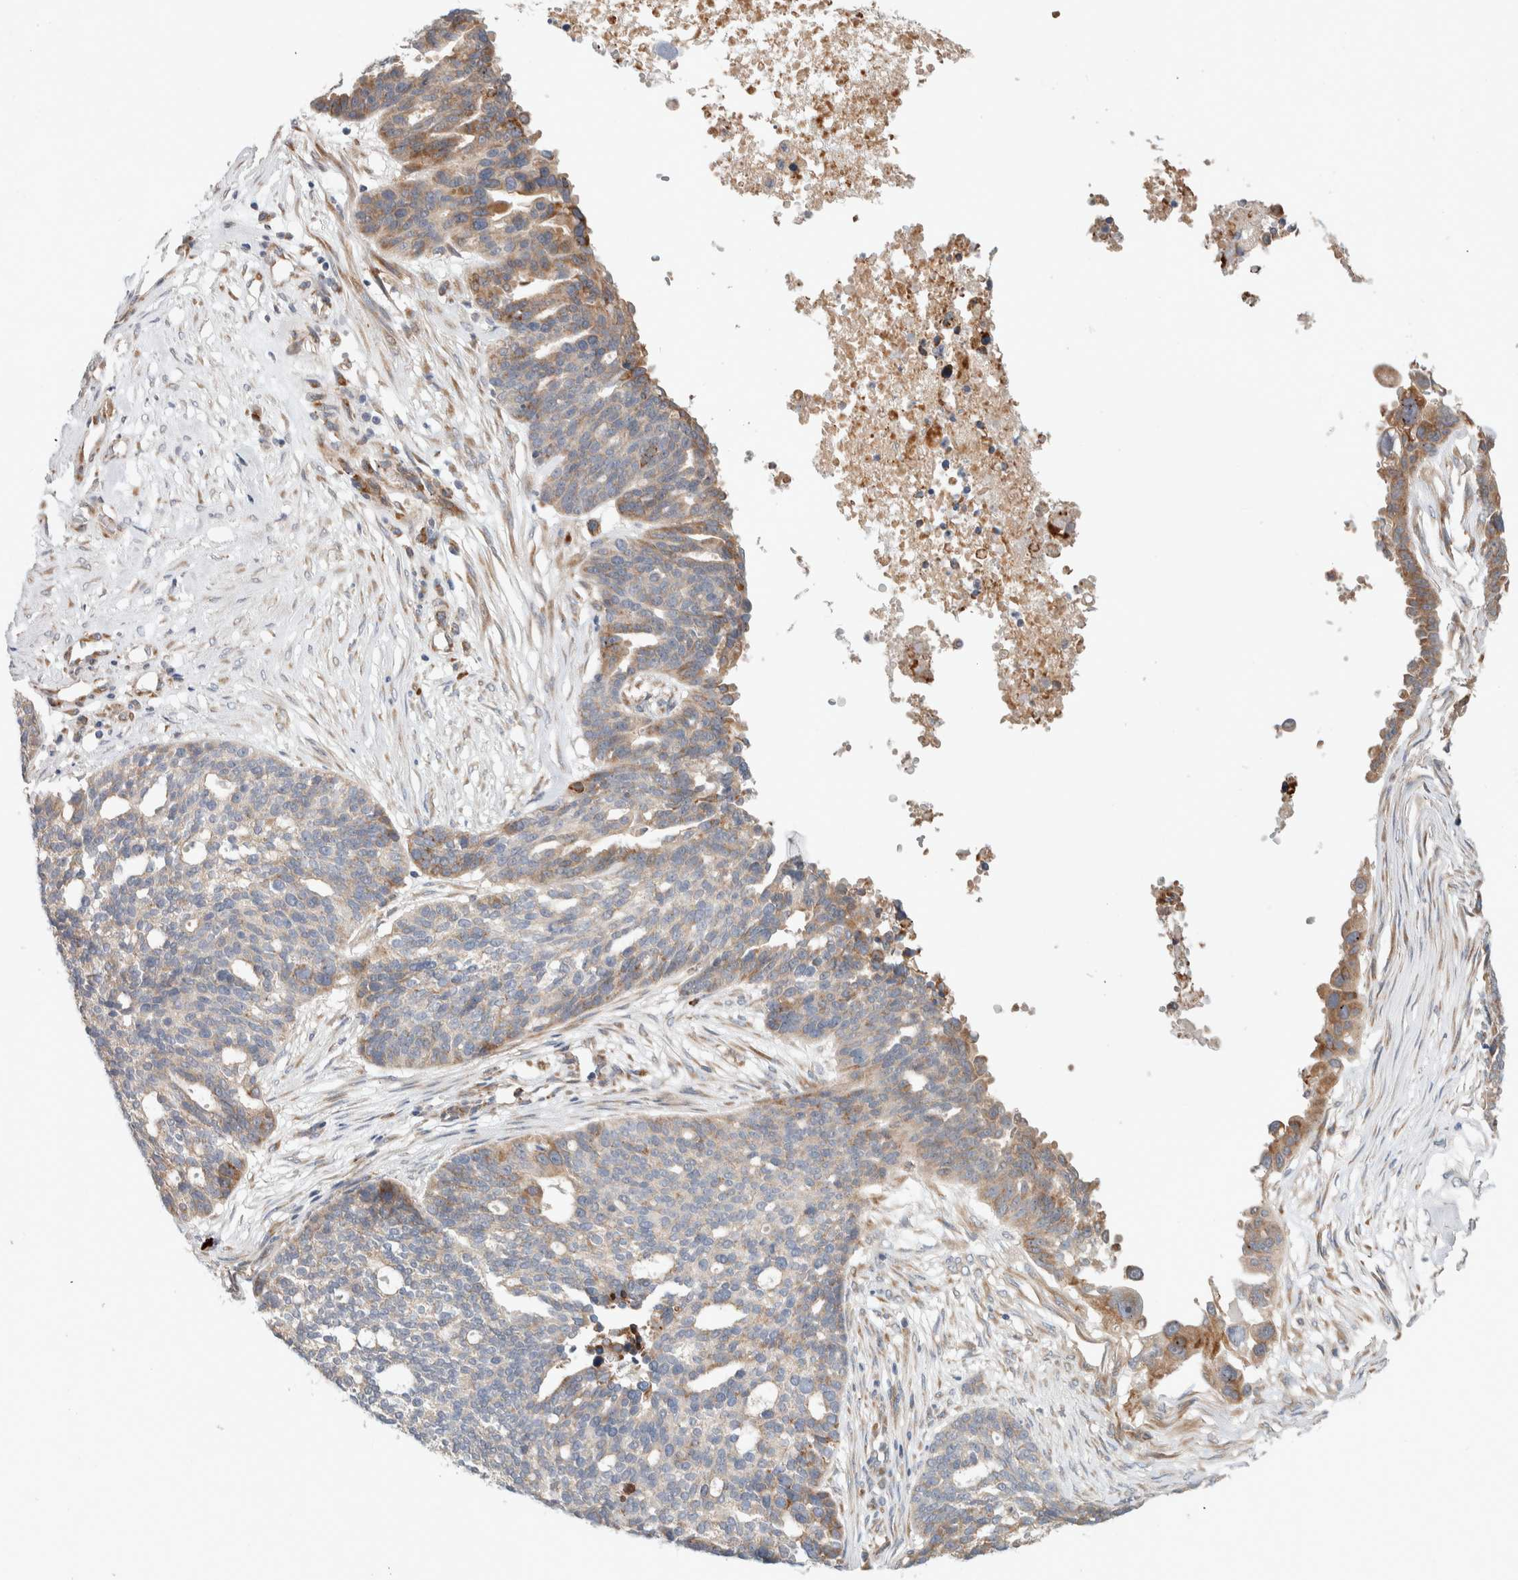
{"staining": {"intensity": "moderate", "quantity": "<25%", "location": "cytoplasmic/membranous"}, "tissue": "ovarian cancer", "cell_type": "Tumor cells", "image_type": "cancer", "snomed": [{"axis": "morphology", "description": "Cystadenocarcinoma, serous, NOS"}, {"axis": "topography", "description": "Ovary"}], "caption": "Protein expression analysis of serous cystadenocarcinoma (ovarian) demonstrates moderate cytoplasmic/membranous staining in approximately <25% of tumor cells.", "gene": "ADCY8", "patient": {"sex": "female", "age": 59}}